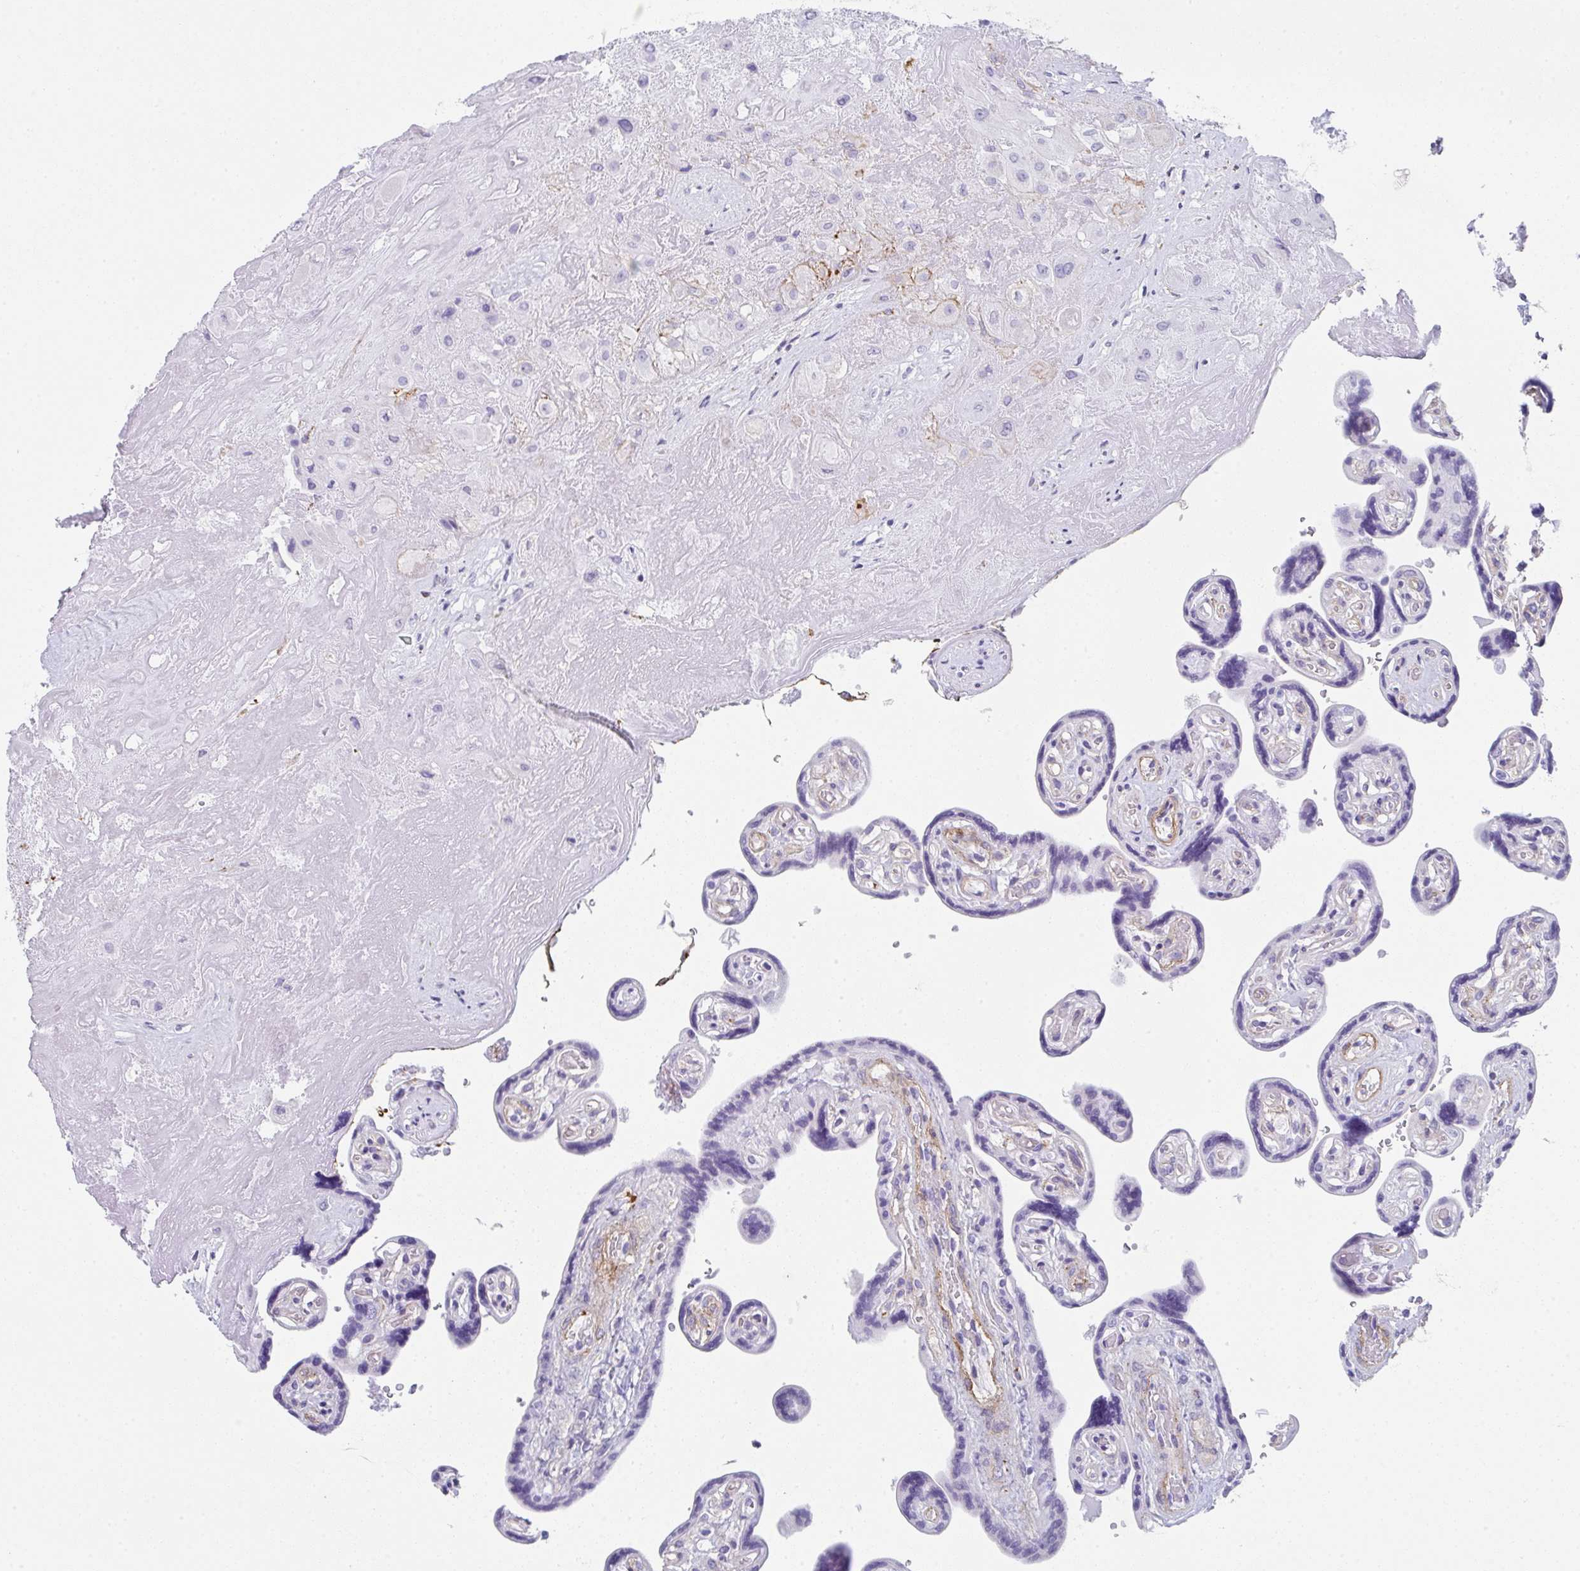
{"staining": {"intensity": "negative", "quantity": "none", "location": "none"}, "tissue": "placenta", "cell_type": "Decidual cells", "image_type": "normal", "snomed": [{"axis": "morphology", "description": "Normal tissue, NOS"}, {"axis": "topography", "description": "Placenta"}], "caption": "Micrograph shows no significant protein expression in decidual cells of unremarkable placenta.", "gene": "DBN1", "patient": {"sex": "female", "age": 32}}